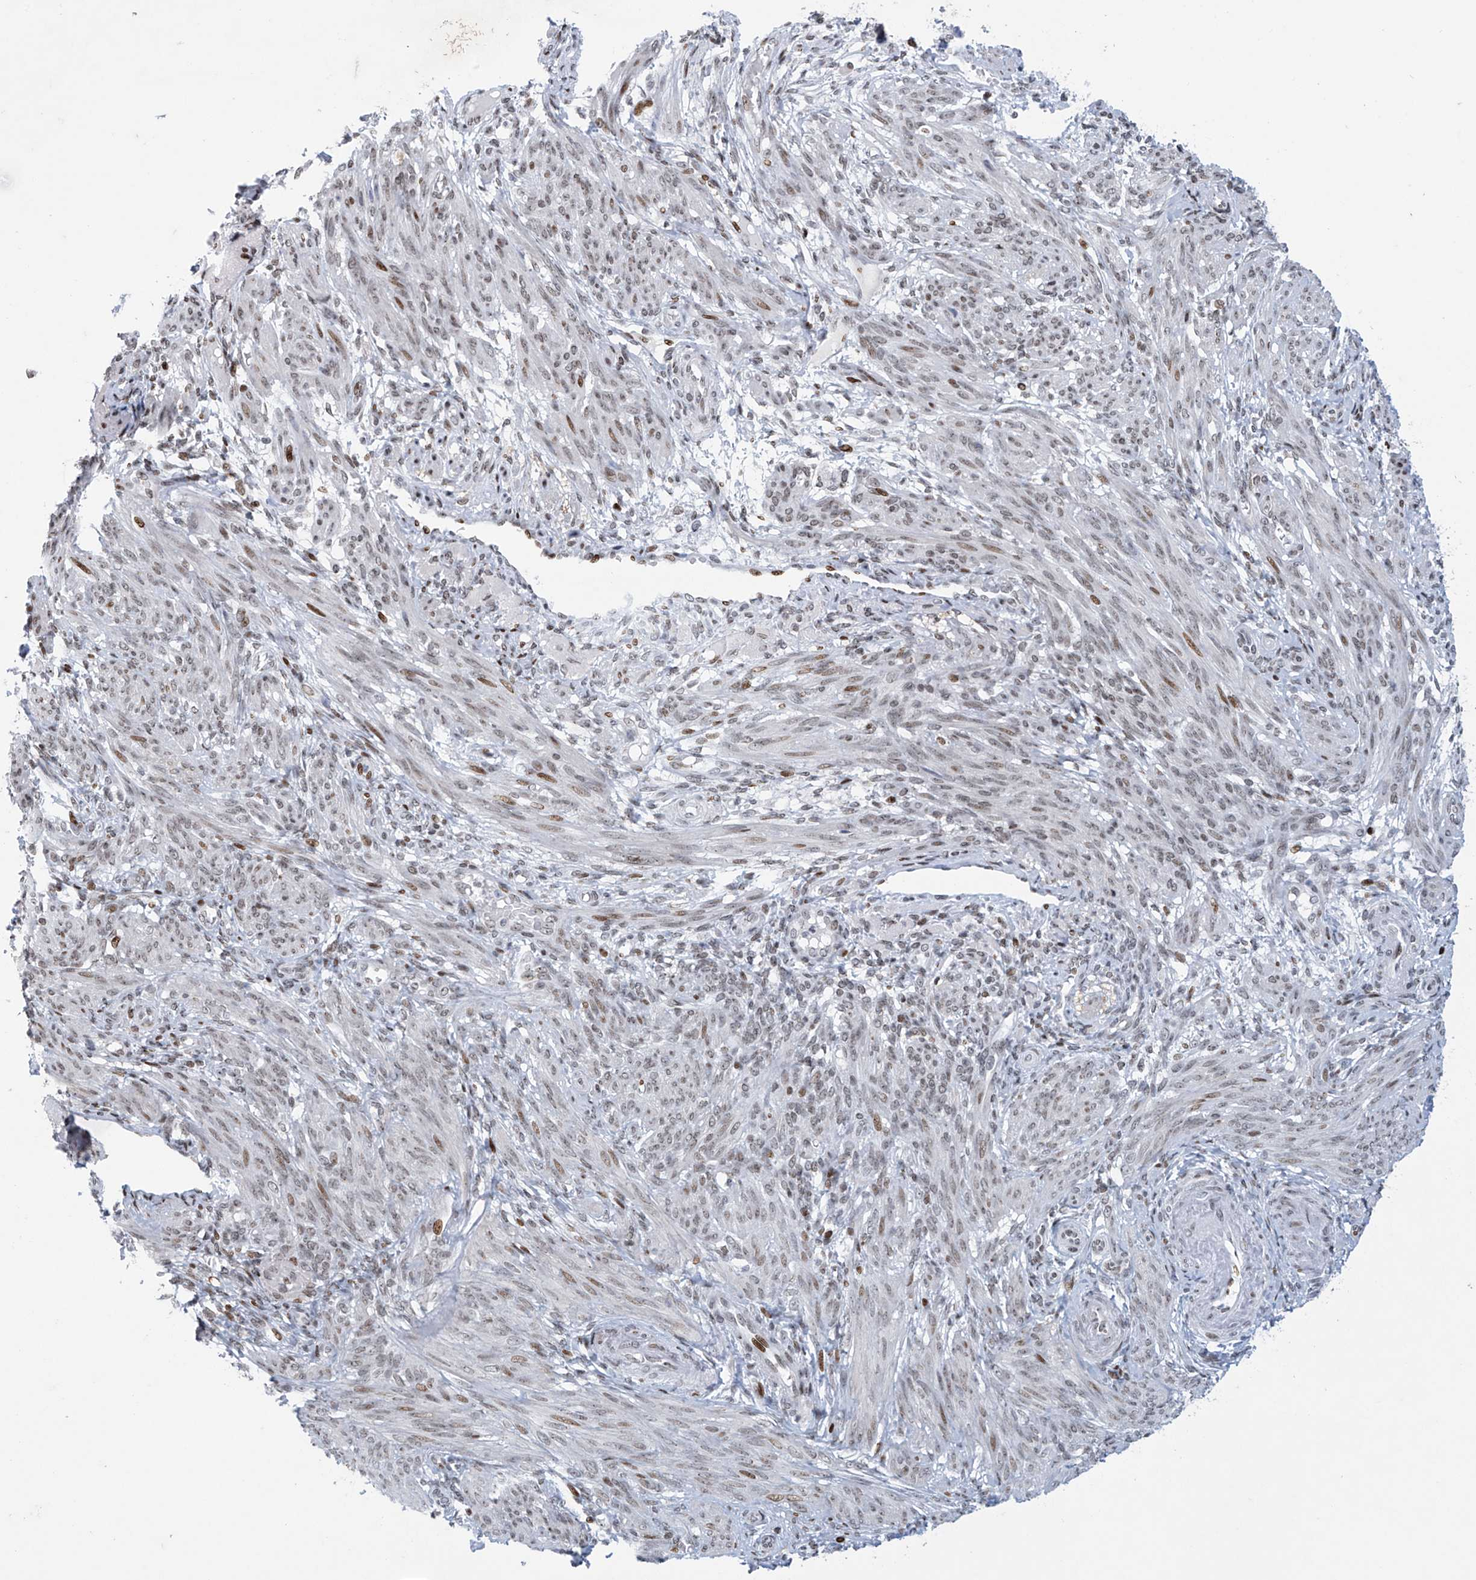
{"staining": {"intensity": "weak", "quantity": ">75%", "location": "nuclear"}, "tissue": "smooth muscle", "cell_type": "Smooth muscle cells", "image_type": "normal", "snomed": [{"axis": "morphology", "description": "Normal tissue, NOS"}, {"axis": "topography", "description": "Smooth muscle"}], "caption": "Protein staining reveals weak nuclear expression in about >75% of smooth muscle cells in unremarkable smooth muscle.", "gene": "RFX7", "patient": {"sex": "female", "age": 39}}